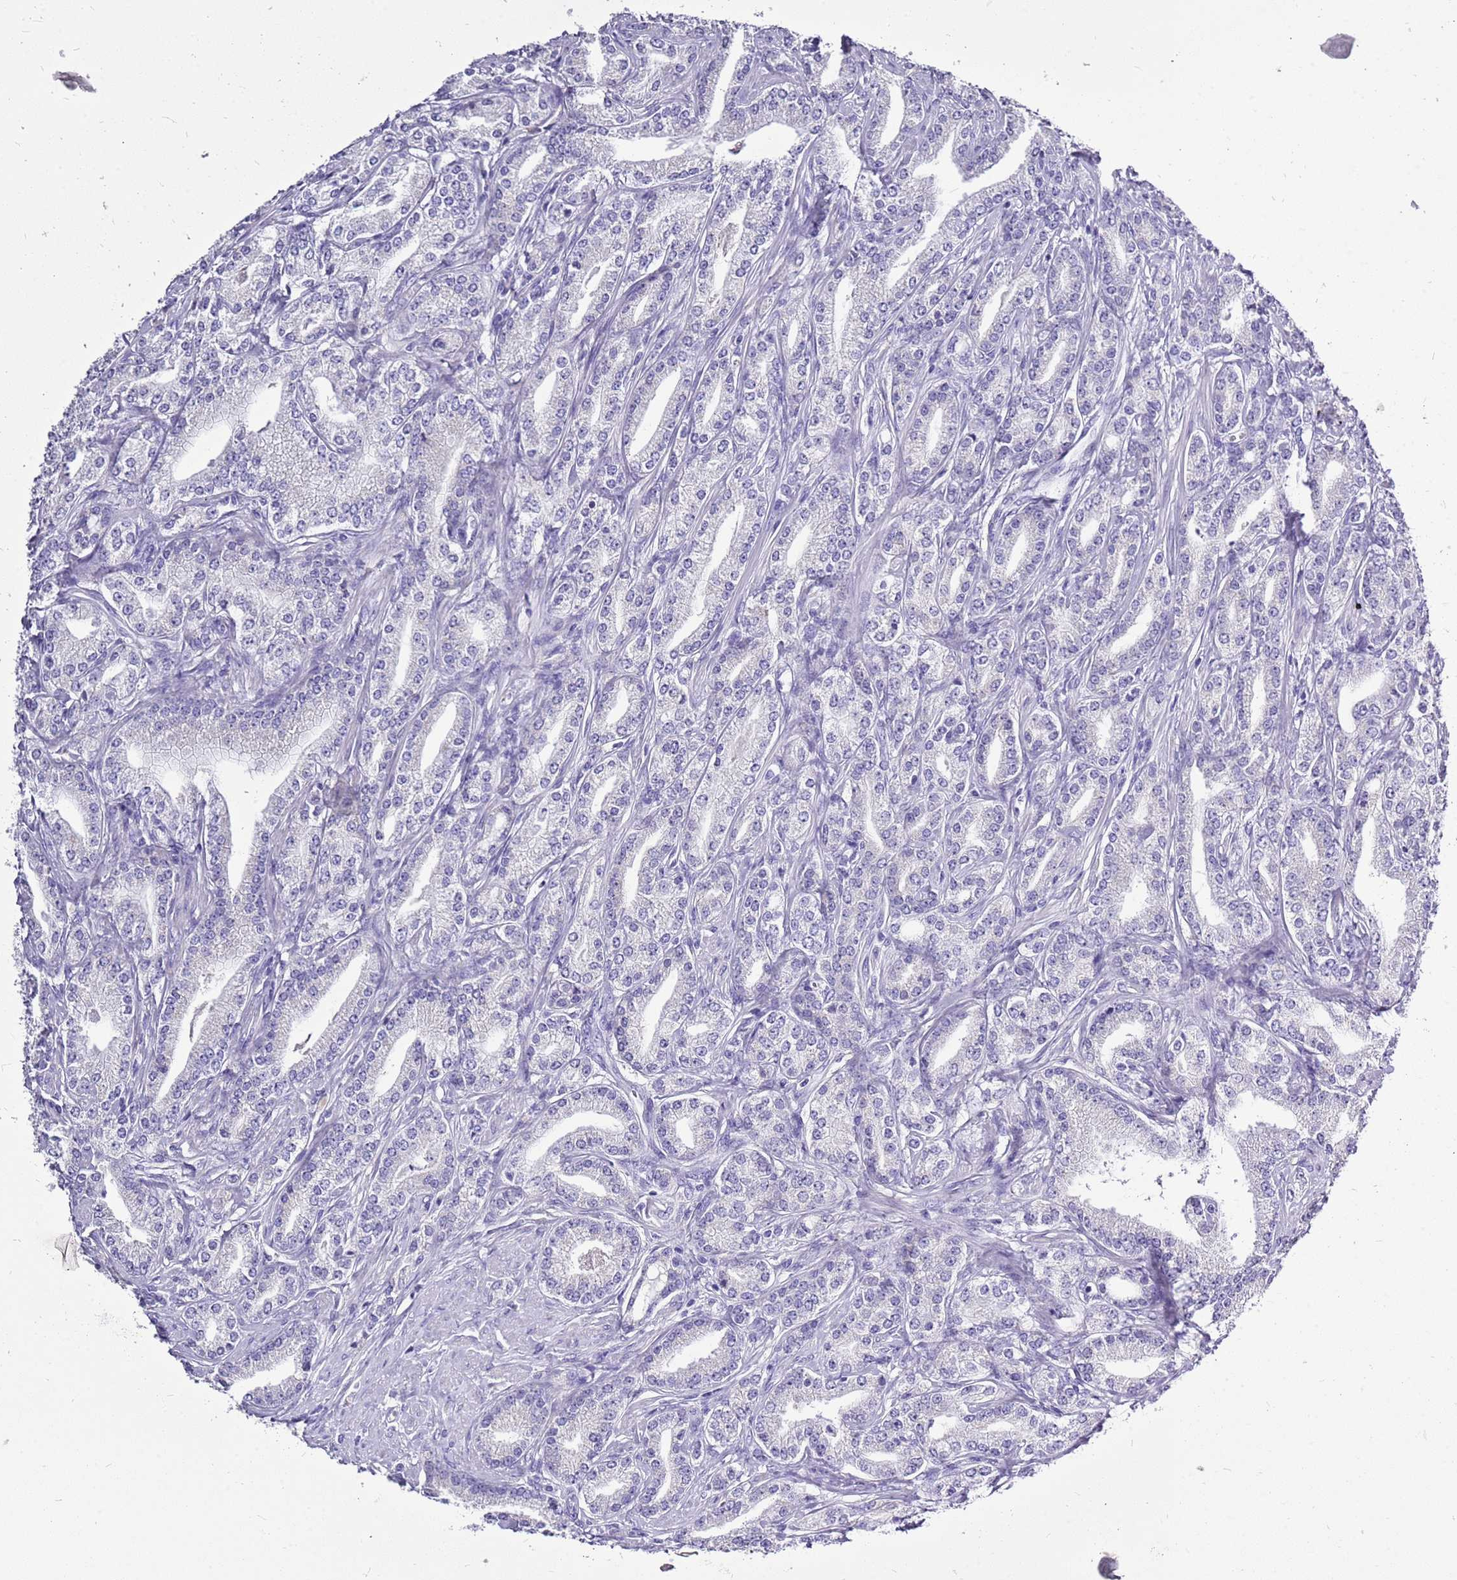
{"staining": {"intensity": "negative", "quantity": "none", "location": "none"}, "tissue": "prostate cancer", "cell_type": "Tumor cells", "image_type": "cancer", "snomed": [{"axis": "morphology", "description": "Adenocarcinoma, High grade"}, {"axis": "topography", "description": "Prostate"}], "caption": "High power microscopy micrograph of an IHC image of prostate adenocarcinoma (high-grade), revealing no significant staining in tumor cells.", "gene": "ACSS3", "patient": {"sex": "male", "age": 66}}